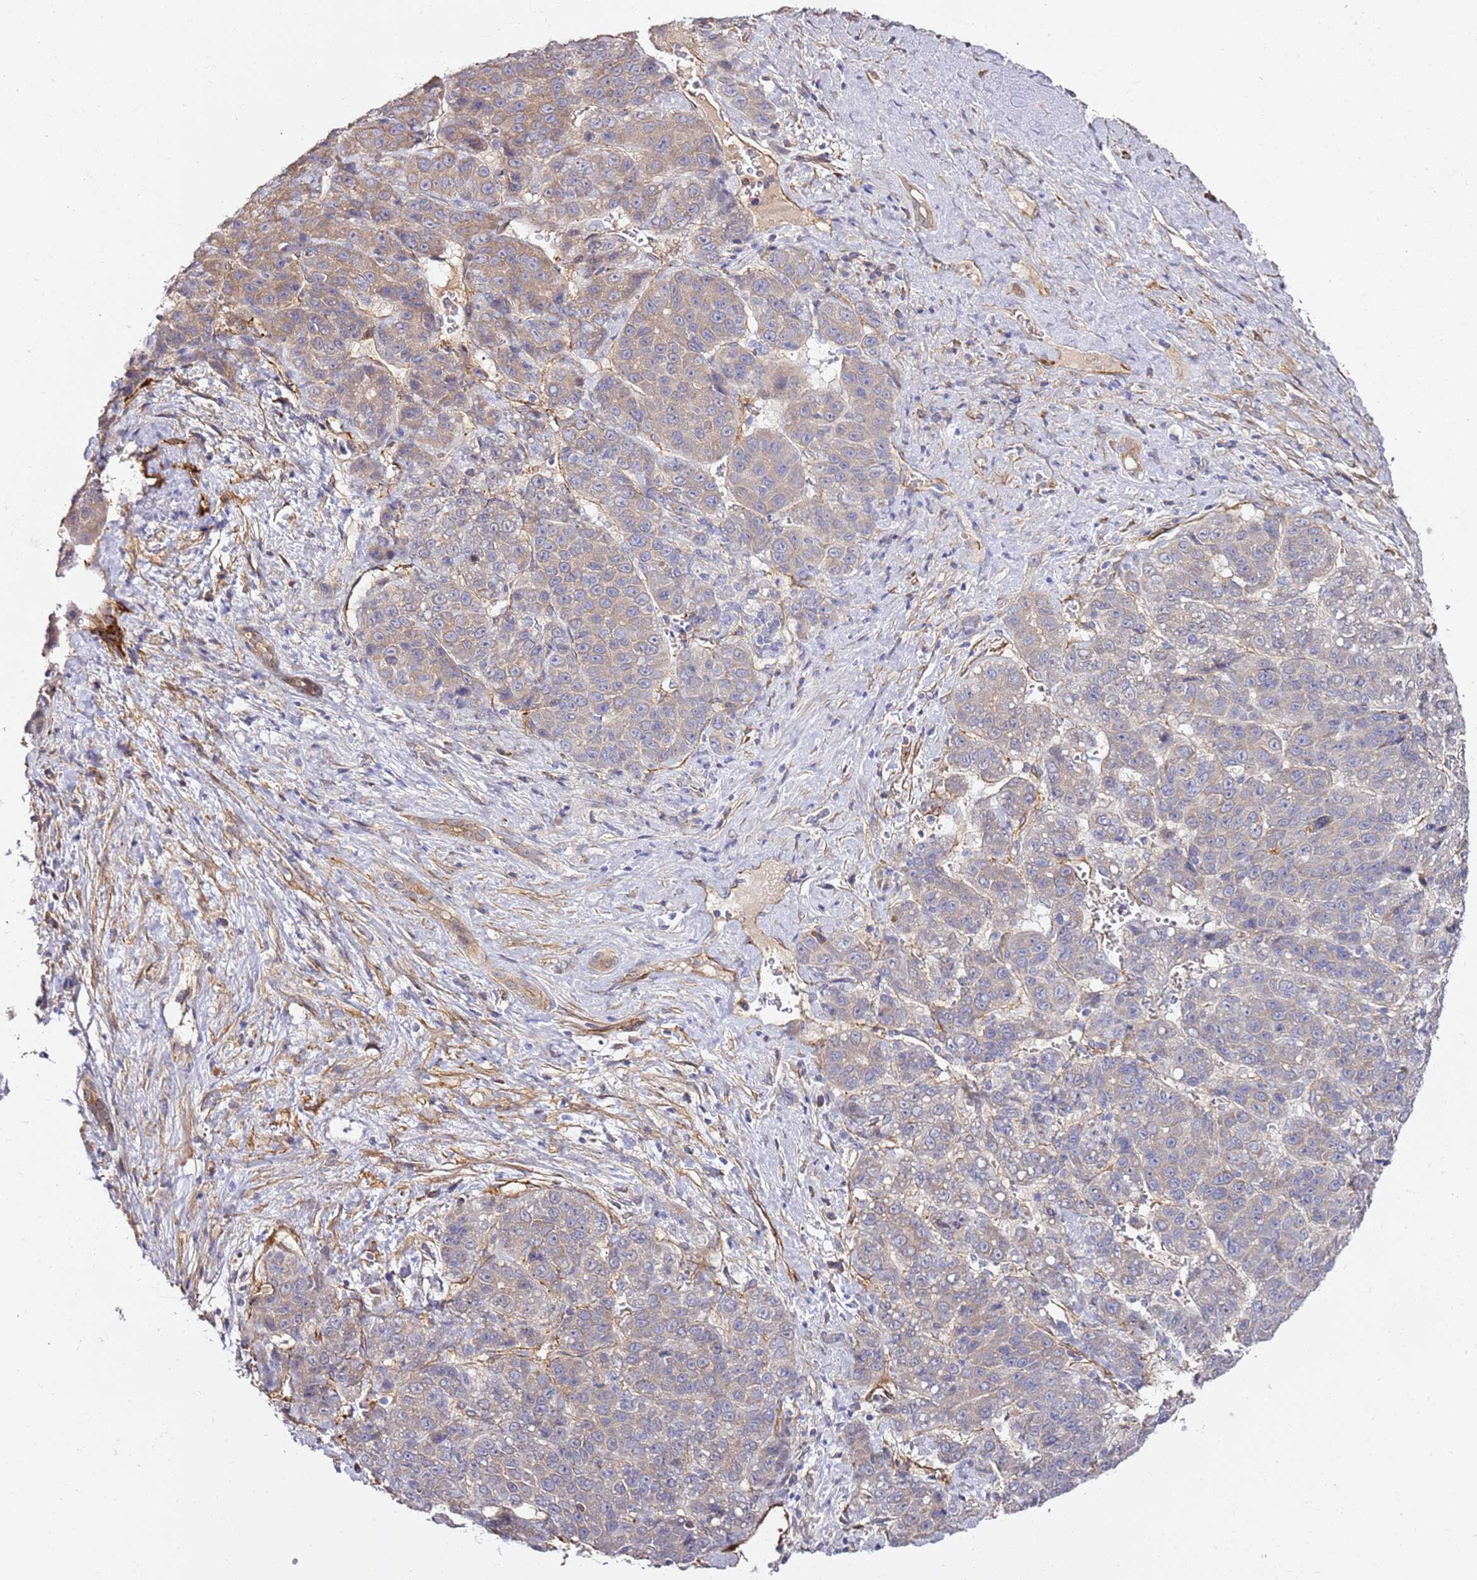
{"staining": {"intensity": "weak", "quantity": "<25%", "location": "cytoplasmic/membranous"}, "tissue": "liver cancer", "cell_type": "Tumor cells", "image_type": "cancer", "snomed": [{"axis": "morphology", "description": "Carcinoma, Hepatocellular, NOS"}, {"axis": "topography", "description": "Liver"}], "caption": "Human liver cancer stained for a protein using immunohistochemistry demonstrates no expression in tumor cells.", "gene": "EPS8L1", "patient": {"sex": "female", "age": 53}}